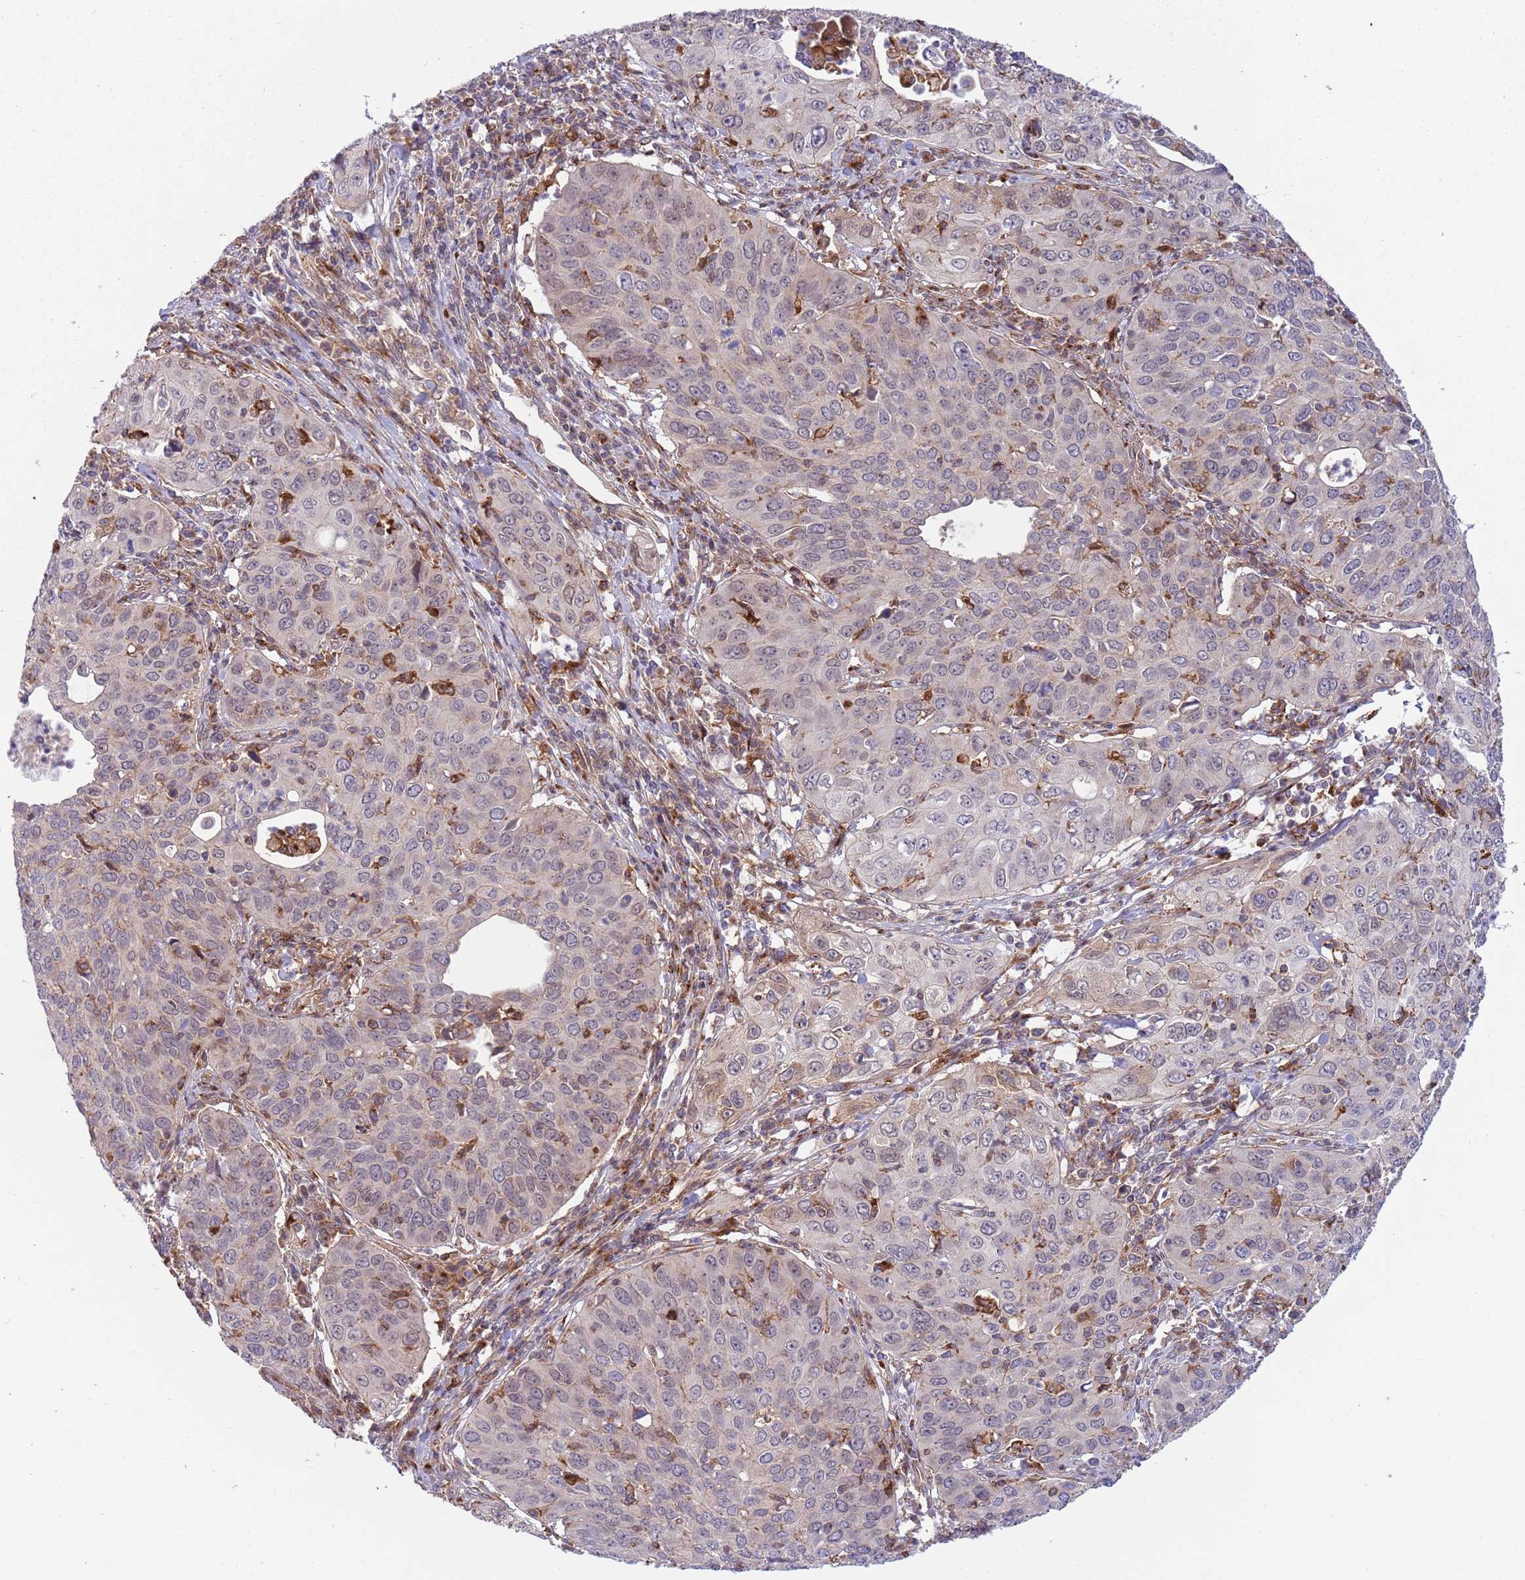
{"staining": {"intensity": "negative", "quantity": "none", "location": "none"}, "tissue": "cervical cancer", "cell_type": "Tumor cells", "image_type": "cancer", "snomed": [{"axis": "morphology", "description": "Squamous cell carcinoma, NOS"}, {"axis": "topography", "description": "Cervix"}], "caption": "Tumor cells show no significant staining in cervical cancer.", "gene": "BTBD7", "patient": {"sex": "female", "age": 36}}